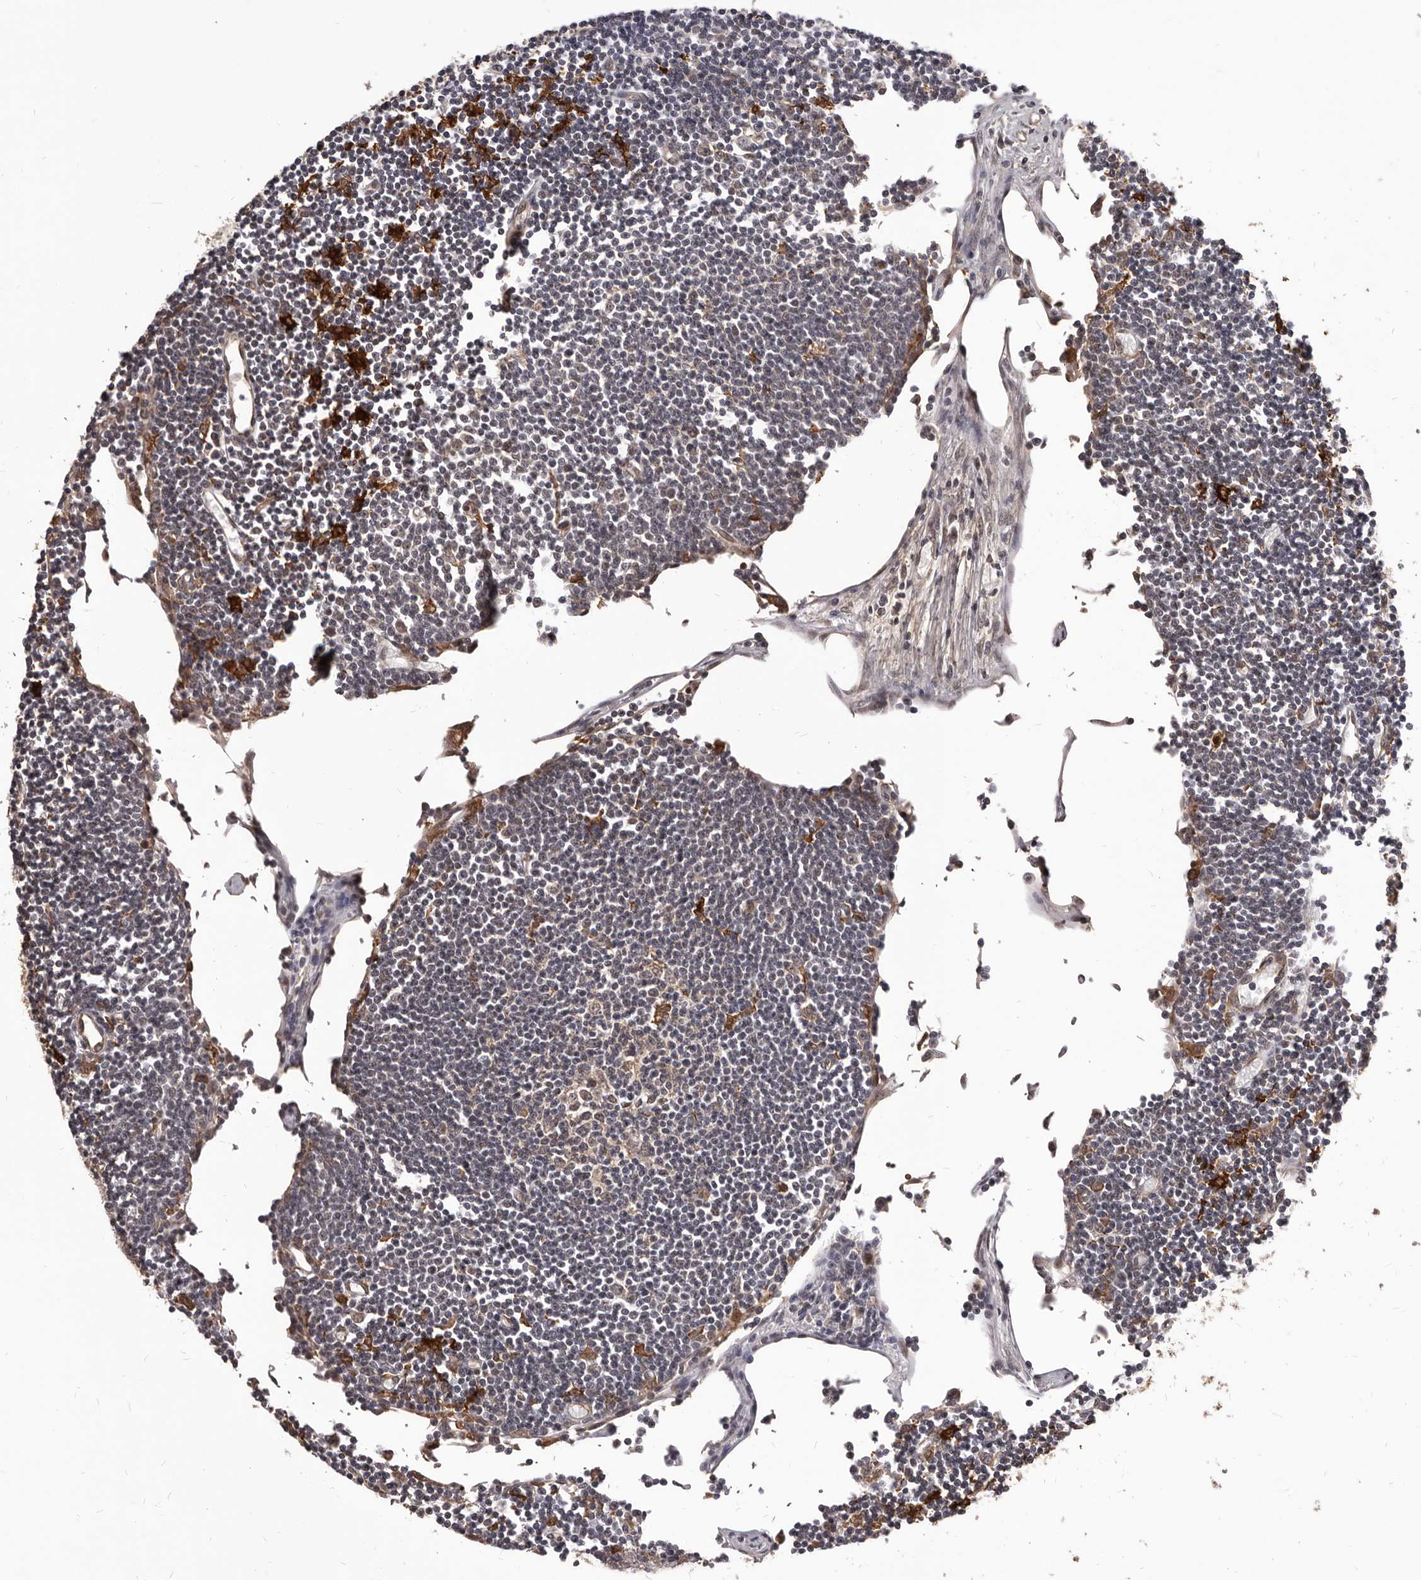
{"staining": {"intensity": "moderate", "quantity": "25%-75%", "location": "cytoplasmic/membranous"}, "tissue": "lymph node", "cell_type": "Germinal center cells", "image_type": "normal", "snomed": [{"axis": "morphology", "description": "Normal tissue, NOS"}, {"axis": "topography", "description": "Lymph node"}], "caption": "High-power microscopy captured an immunohistochemistry photomicrograph of benign lymph node, revealing moderate cytoplasmic/membranous staining in about 25%-75% of germinal center cells.", "gene": "ADAMTS20", "patient": {"sex": "female", "age": 11}}